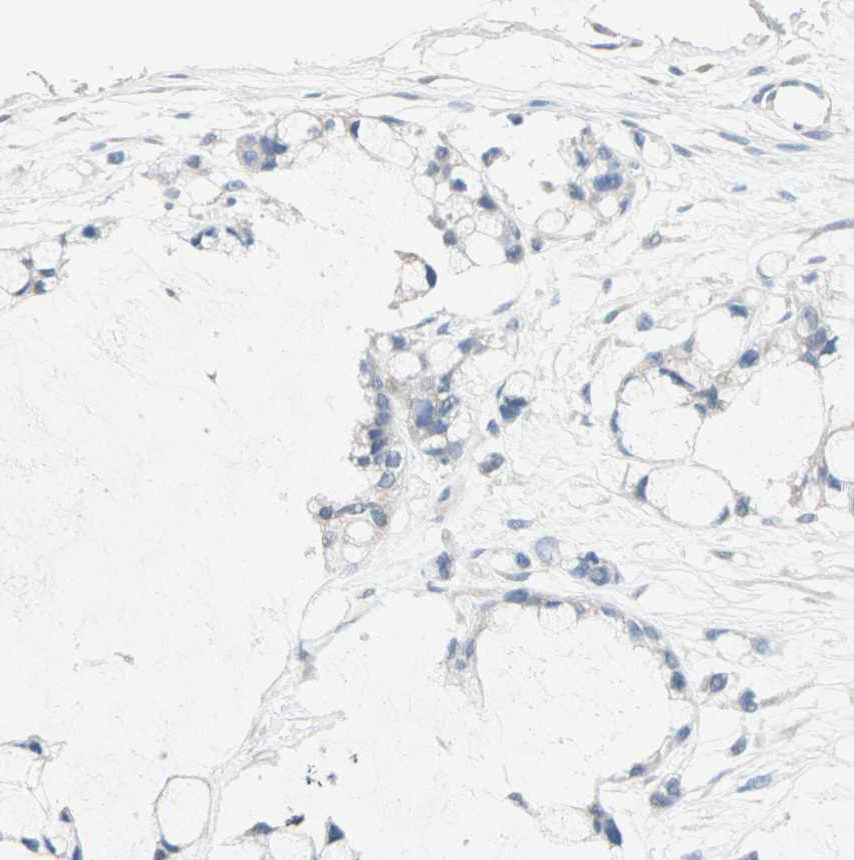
{"staining": {"intensity": "negative", "quantity": "none", "location": "none"}, "tissue": "ovarian cancer", "cell_type": "Tumor cells", "image_type": "cancer", "snomed": [{"axis": "morphology", "description": "Cystadenocarcinoma, mucinous, NOS"}, {"axis": "topography", "description": "Ovary"}], "caption": "There is no significant staining in tumor cells of ovarian cancer.", "gene": "NEFH", "patient": {"sex": "female", "age": 39}}